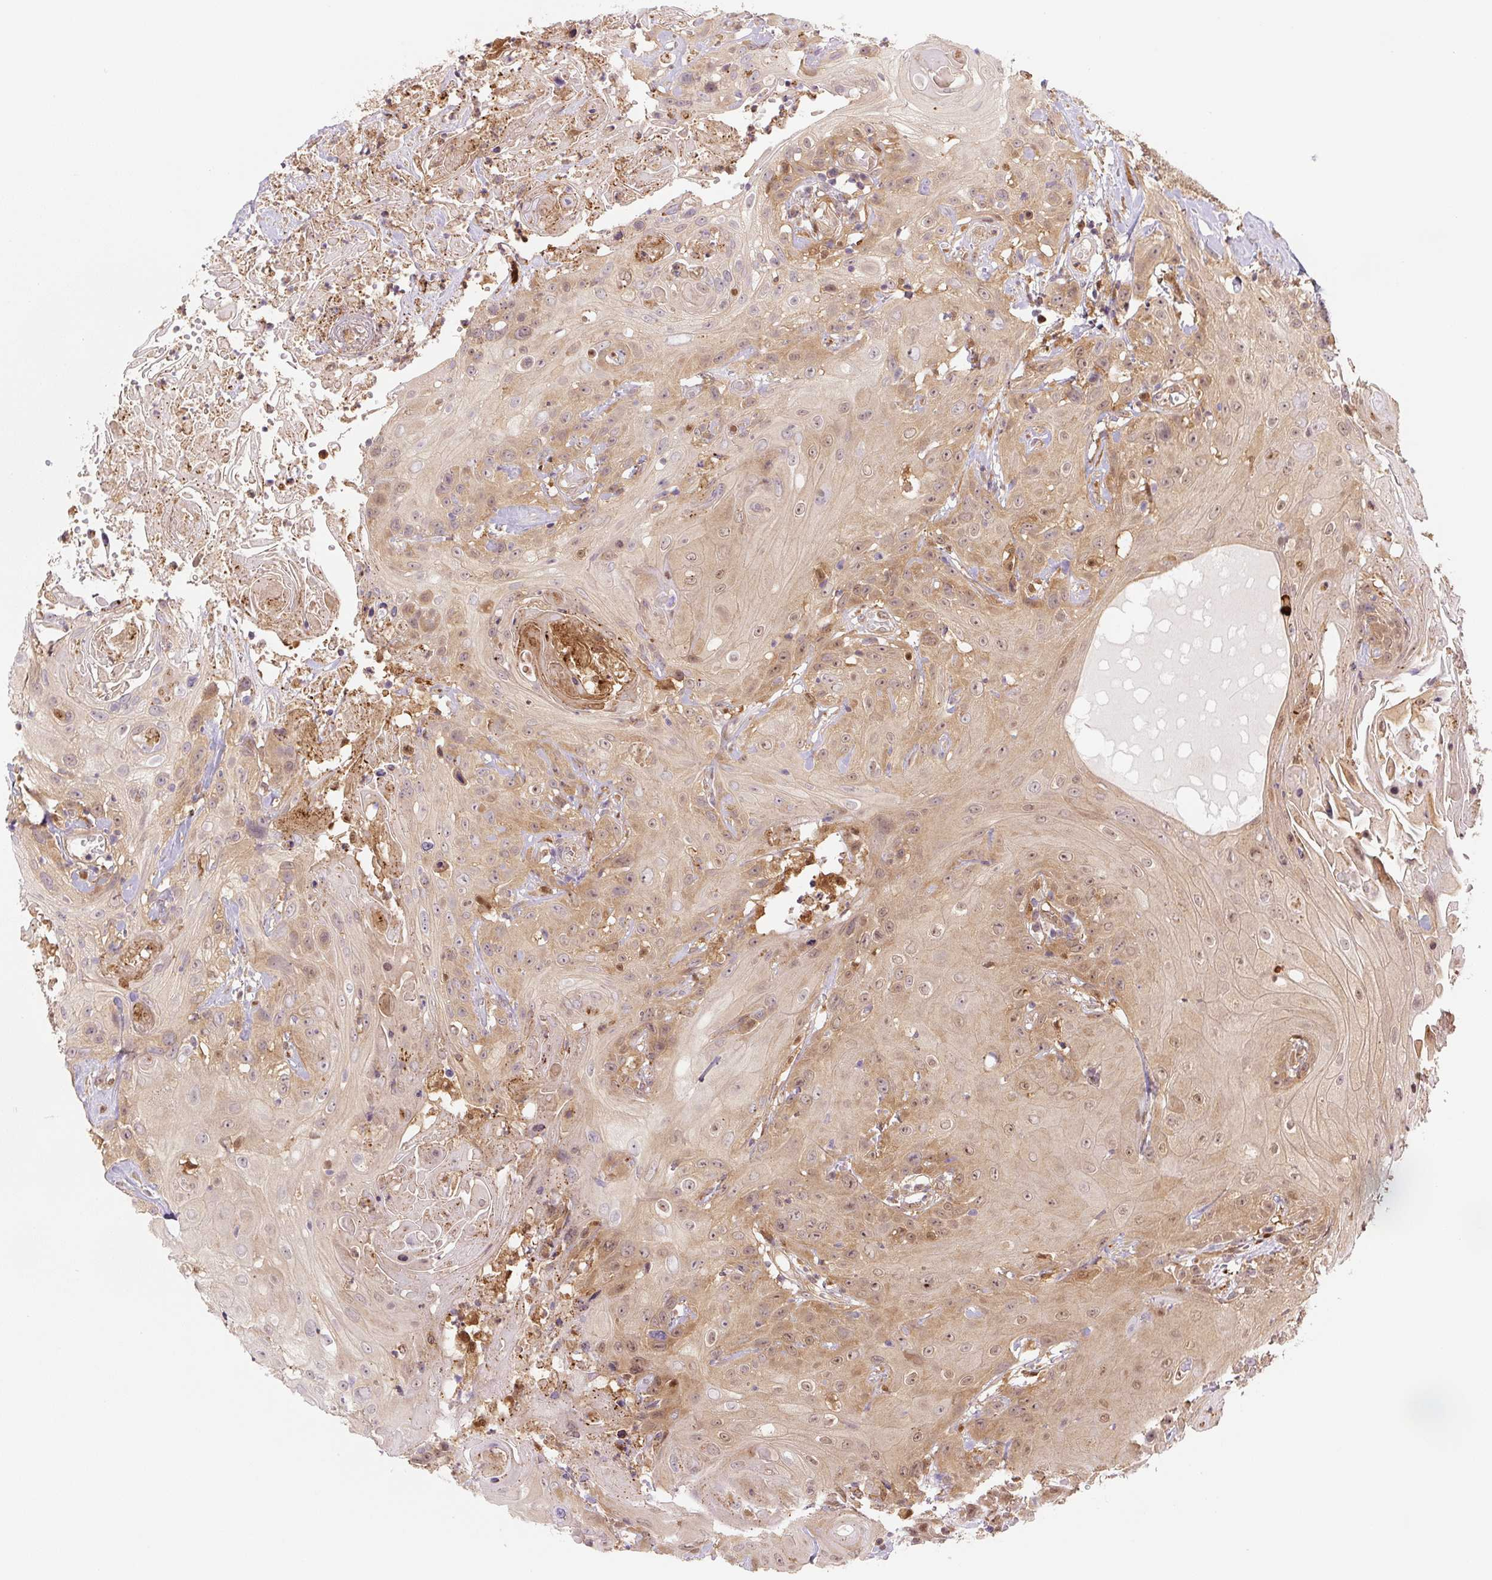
{"staining": {"intensity": "moderate", "quantity": "25%-75%", "location": "cytoplasmic/membranous,nuclear"}, "tissue": "head and neck cancer", "cell_type": "Tumor cells", "image_type": "cancer", "snomed": [{"axis": "morphology", "description": "Squamous cell carcinoma, NOS"}, {"axis": "topography", "description": "Skin"}, {"axis": "topography", "description": "Head-Neck"}], "caption": "This is a micrograph of immunohistochemistry staining of head and neck cancer, which shows moderate expression in the cytoplasmic/membranous and nuclear of tumor cells.", "gene": "ZSWIM7", "patient": {"sex": "male", "age": 80}}